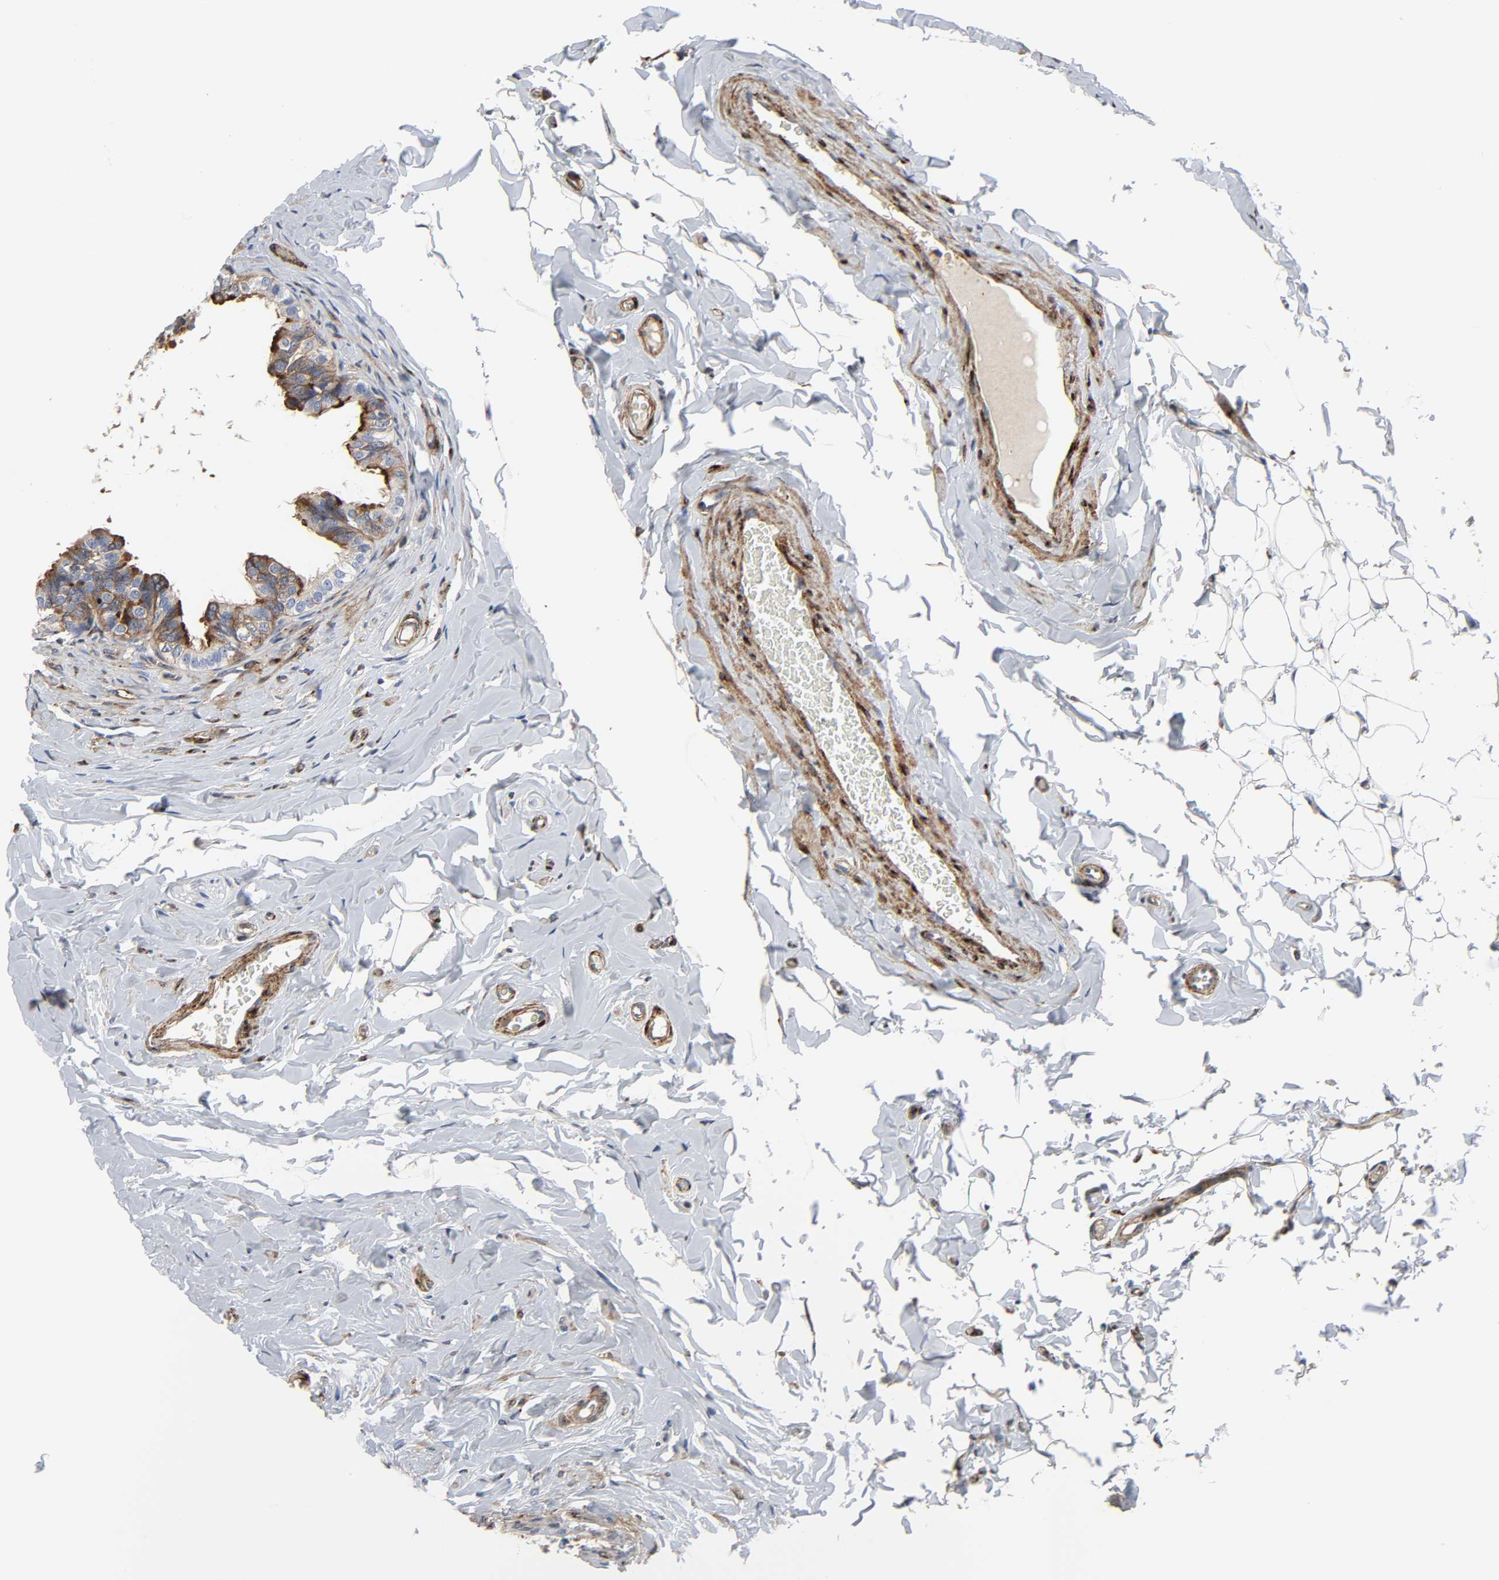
{"staining": {"intensity": "moderate", "quantity": ">75%", "location": "cytoplasmic/membranous"}, "tissue": "epididymis", "cell_type": "Glandular cells", "image_type": "normal", "snomed": [{"axis": "morphology", "description": "Normal tissue, NOS"}, {"axis": "topography", "description": "Epididymis"}], "caption": "DAB immunohistochemical staining of normal epididymis reveals moderate cytoplasmic/membranous protein expression in approximately >75% of glandular cells. The staining was performed using DAB (3,3'-diaminobenzidine) to visualize the protein expression in brown, while the nuclei were stained in blue with hematoxylin (Magnification: 20x).", "gene": "ARHGAP1", "patient": {"sex": "male", "age": 26}}